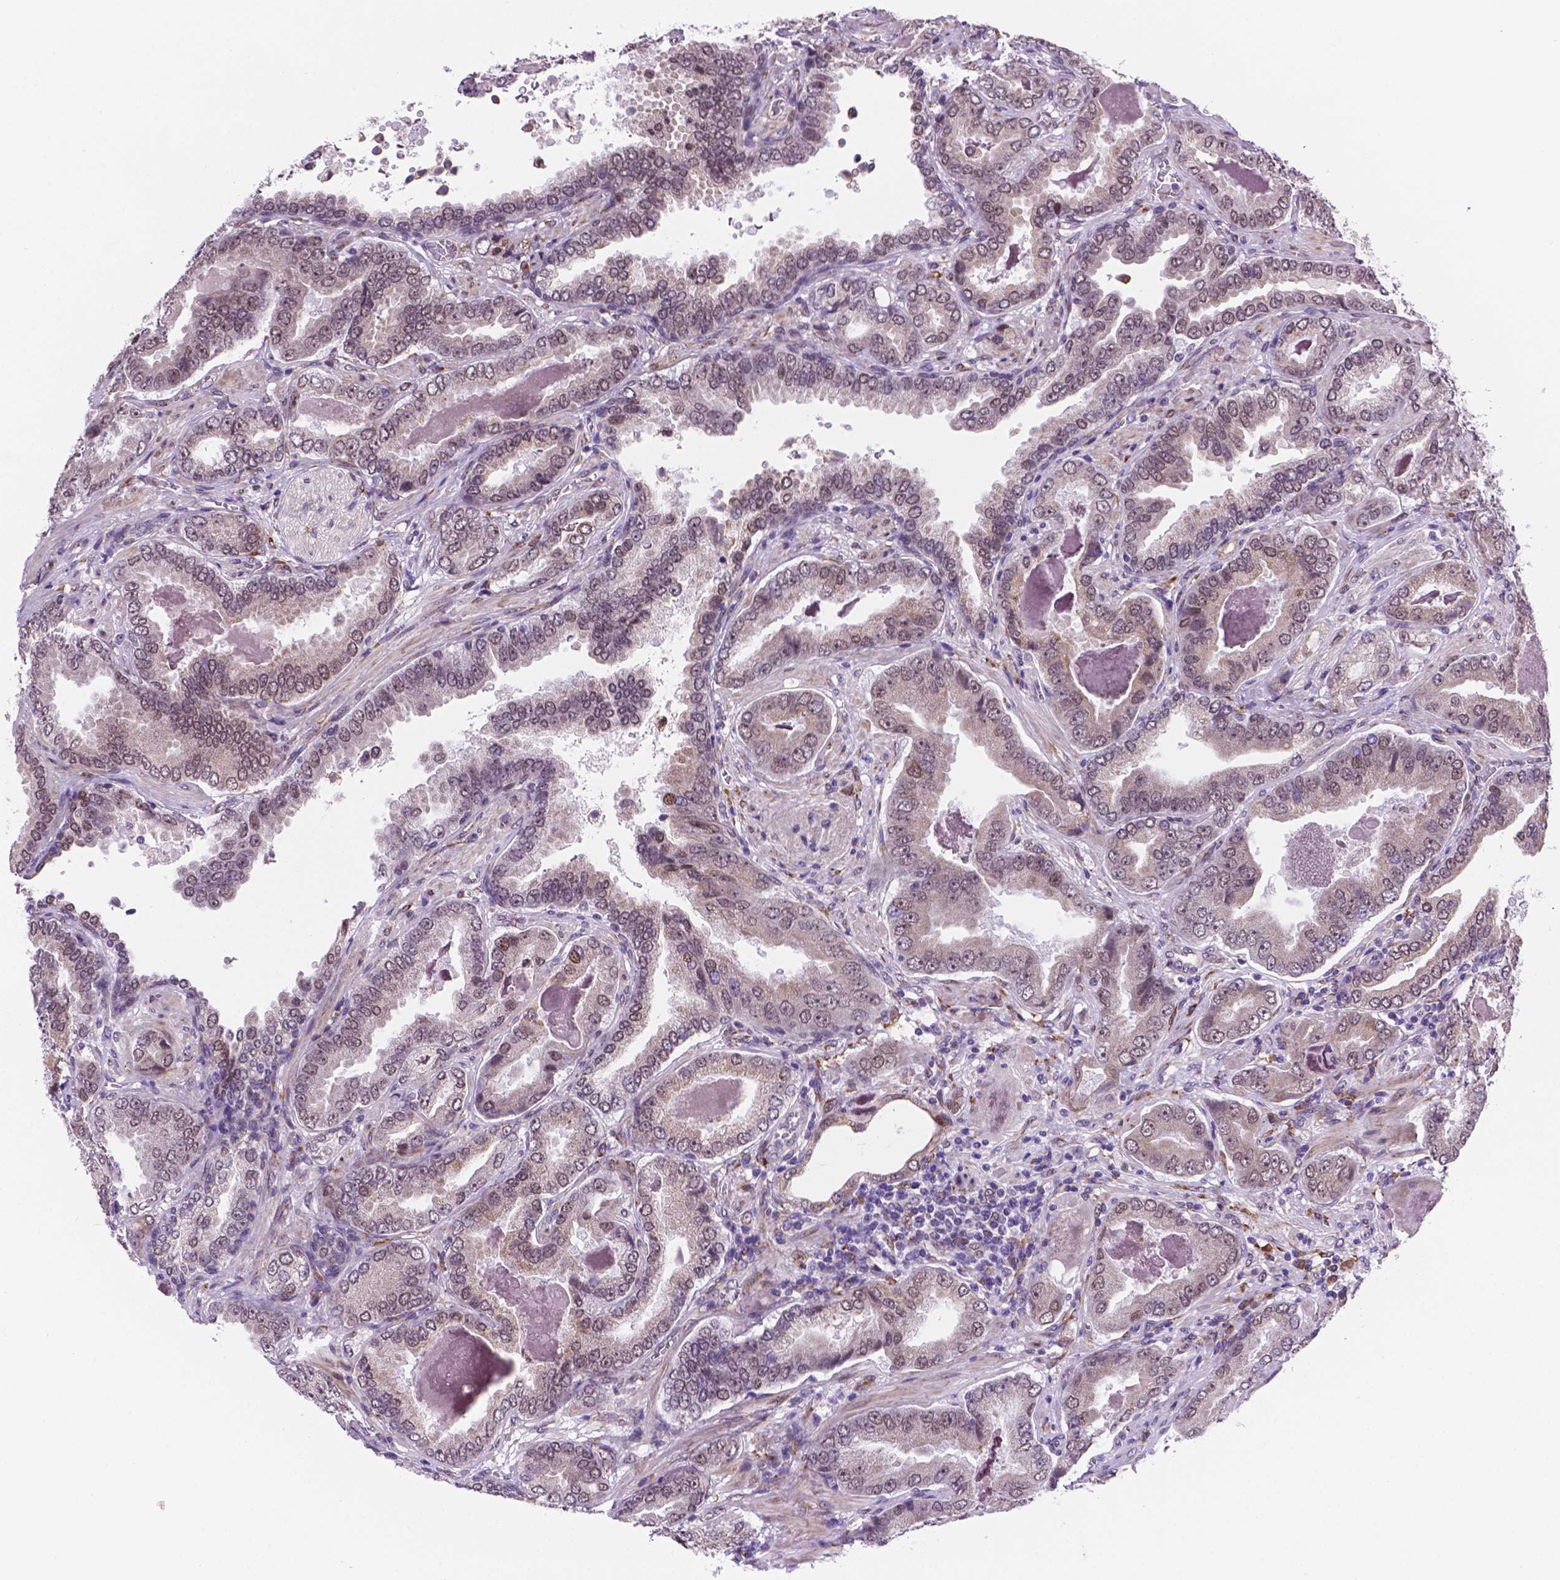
{"staining": {"intensity": "weak", "quantity": "25%-75%", "location": "cytoplasmic/membranous,nuclear"}, "tissue": "prostate cancer", "cell_type": "Tumor cells", "image_type": "cancer", "snomed": [{"axis": "morphology", "description": "Adenocarcinoma, NOS"}, {"axis": "topography", "description": "Prostate"}], "caption": "Protein analysis of adenocarcinoma (prostate) tissue reveals weak cytoplasmic/membranous and nuclear staining in approximately 25%-75% of tumor cells.", "gene": "FNIP1", "patient": {"sex": "male", "age": 64}}